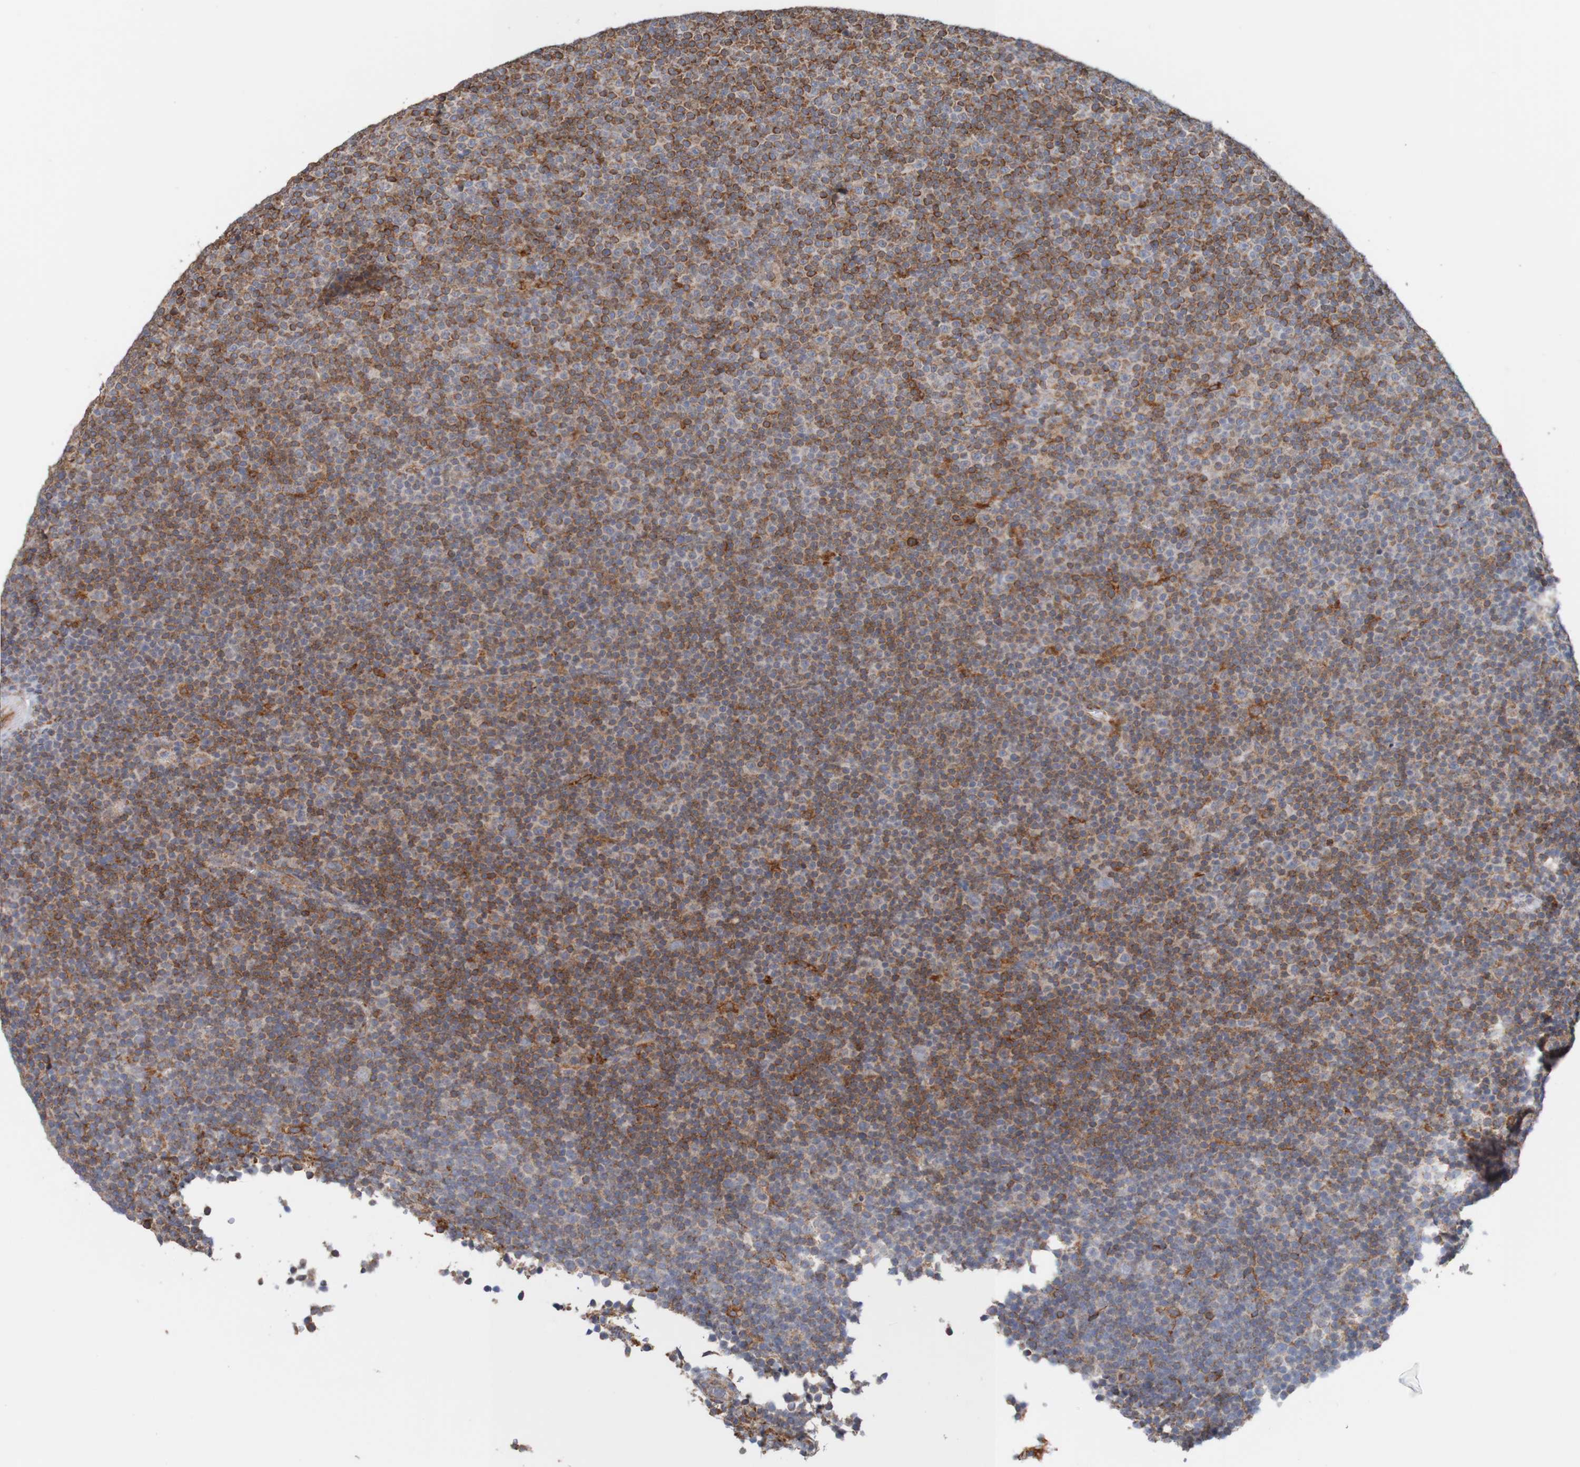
{"staining": {"intensity": "moderate", "quantity": ">75%", "location": "cytoplasmic/membranous"}, "tissue": "lymphoma", "cell_type": "Tumor cells", "image_type": "cancer", "snomed": [{"axis": "morphology", "description": "Malignant lymphoma, non-Hodgkin's type, Low grade"}, {"axis": "topography", "description": "Lymph node"}], "caption": "A brown stain labels moderate cytoplasmic/membranous positivity of a protein in lymphoma tumor cells. Nuclei are stained in blue.", "gene": "PDIA3", "patient": {"sex": "female", "age": 67}}